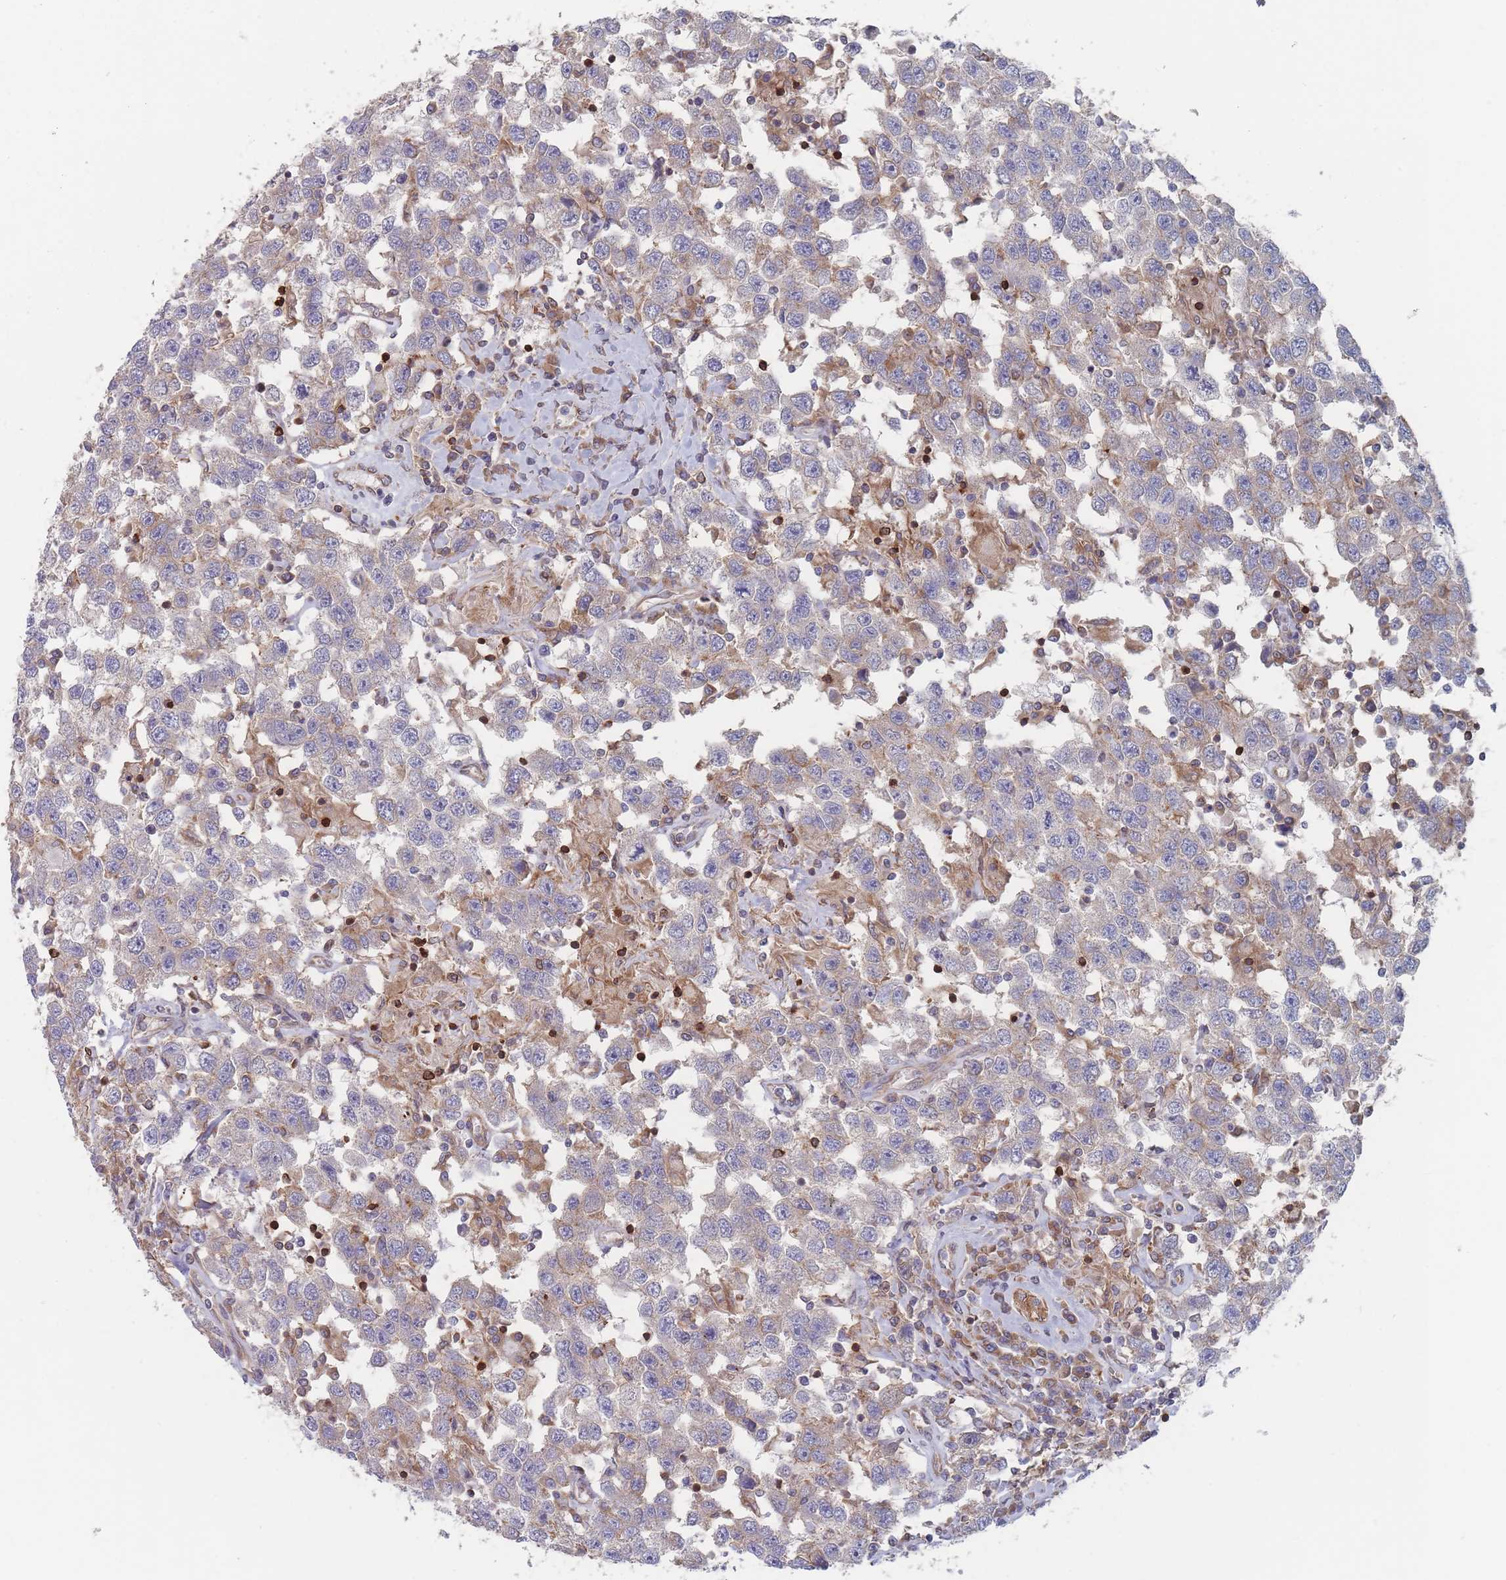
{"staining": {"intensity": "weak", "quantity": "<25%", "location": "cytoplasmic/membranous"}, "tissue": "testis cancer", "cell_type": "Tumor cells", "image_type": "cancer", "snomed": [{"axis": "morphology", "description": "Seminoma, NOS"}, {"axis": "topography", "description": "Testis"}], "caption": "Protein analysis of seminoma (testis) exhibits no significant expression in tumor cells.", "gene": "KDSR", "patient": {"sex": "male", "age": 41}}